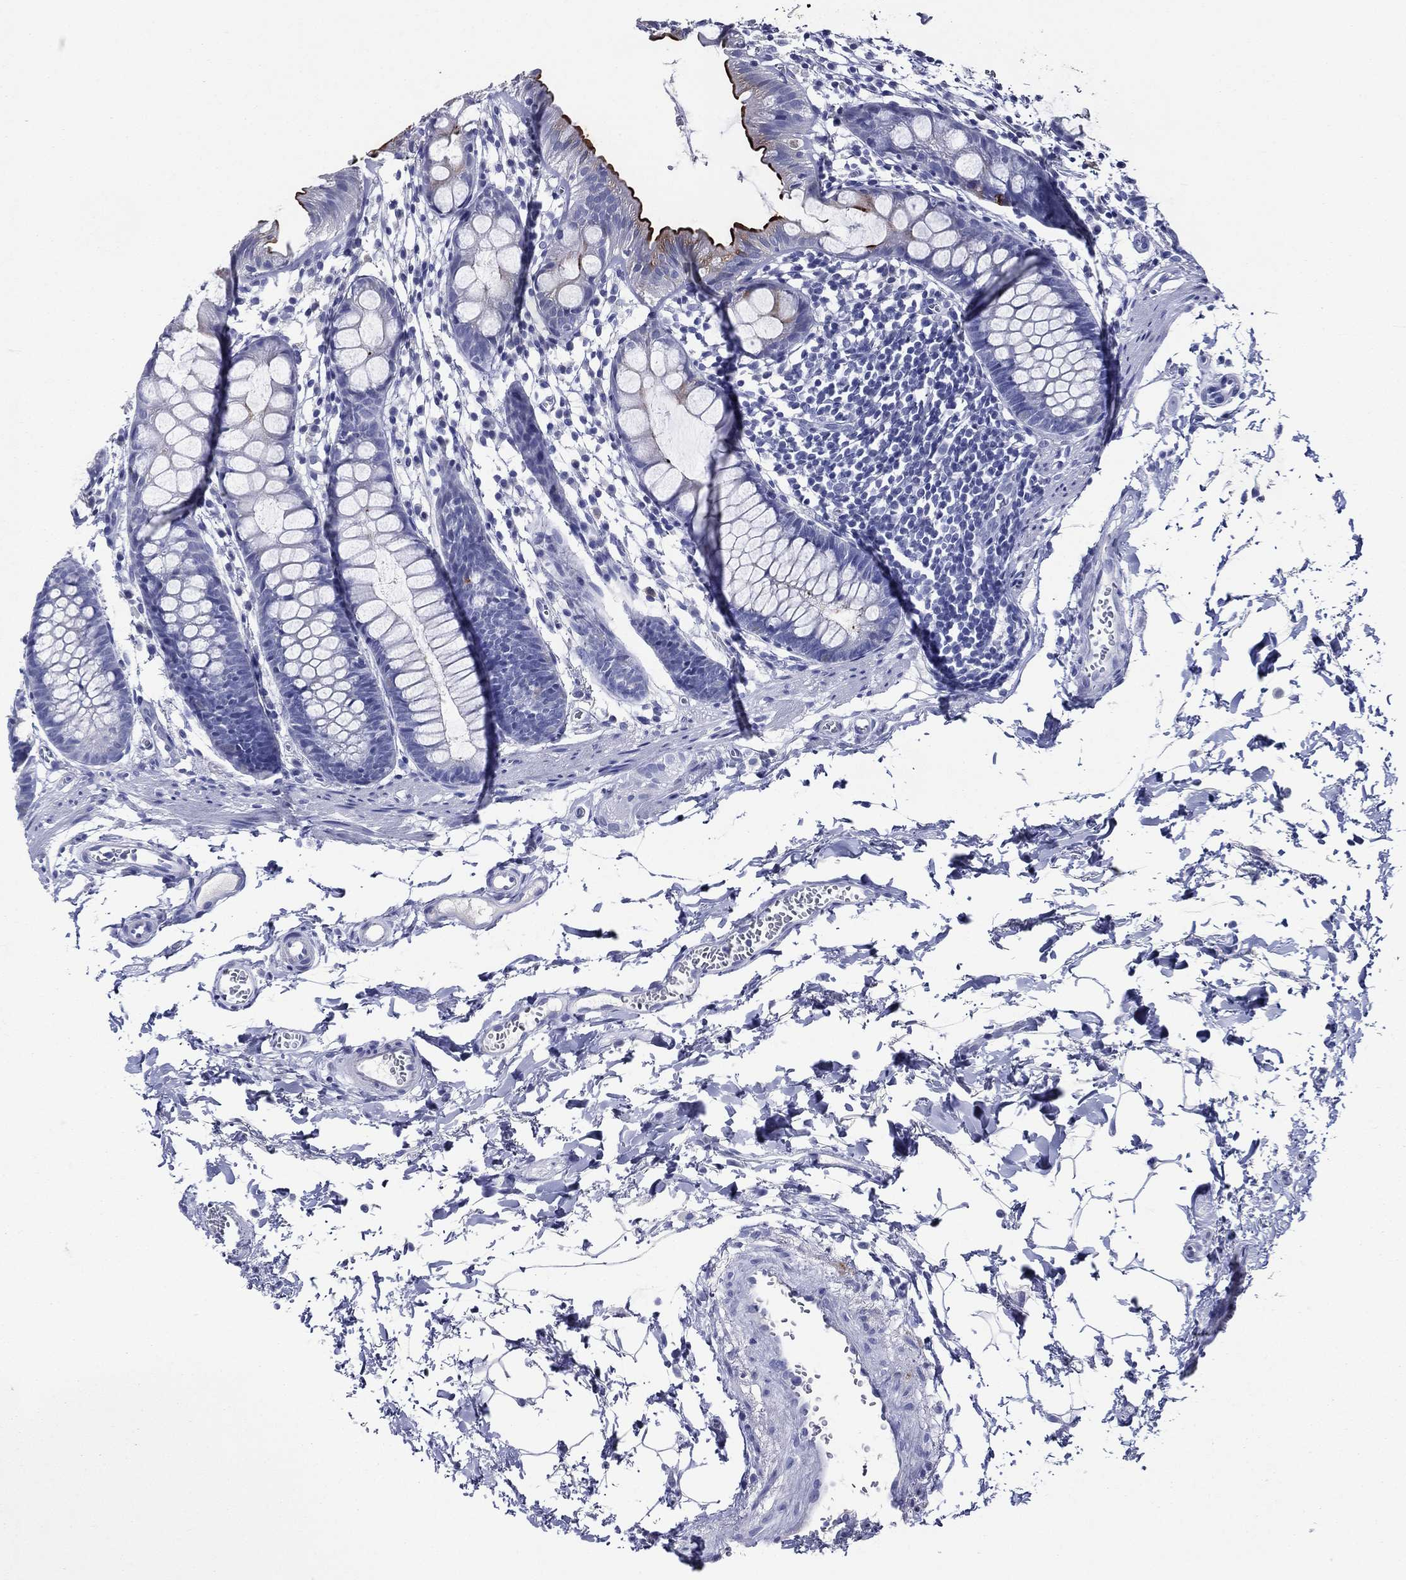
{"staining": {"intensity": "strong", "quantity": "<25%", "location": "cytoplasmic/membranous"}, "tissue": "rectum", "cell_type": "Glandular cells", "image_type": "normal", "snomed": [{"axis": "morphology", "description": "Normal tissue, NOS"}, {"axis": "topography", "description": "Rectum"}], "caption": "Rectum stained for a protein (brown) exhibits strong cytoplasmic/membranous positive staining in about <25% of glandular cells.", "gene": "ACE2", "patient": {"sex": "male", "age": 57}}